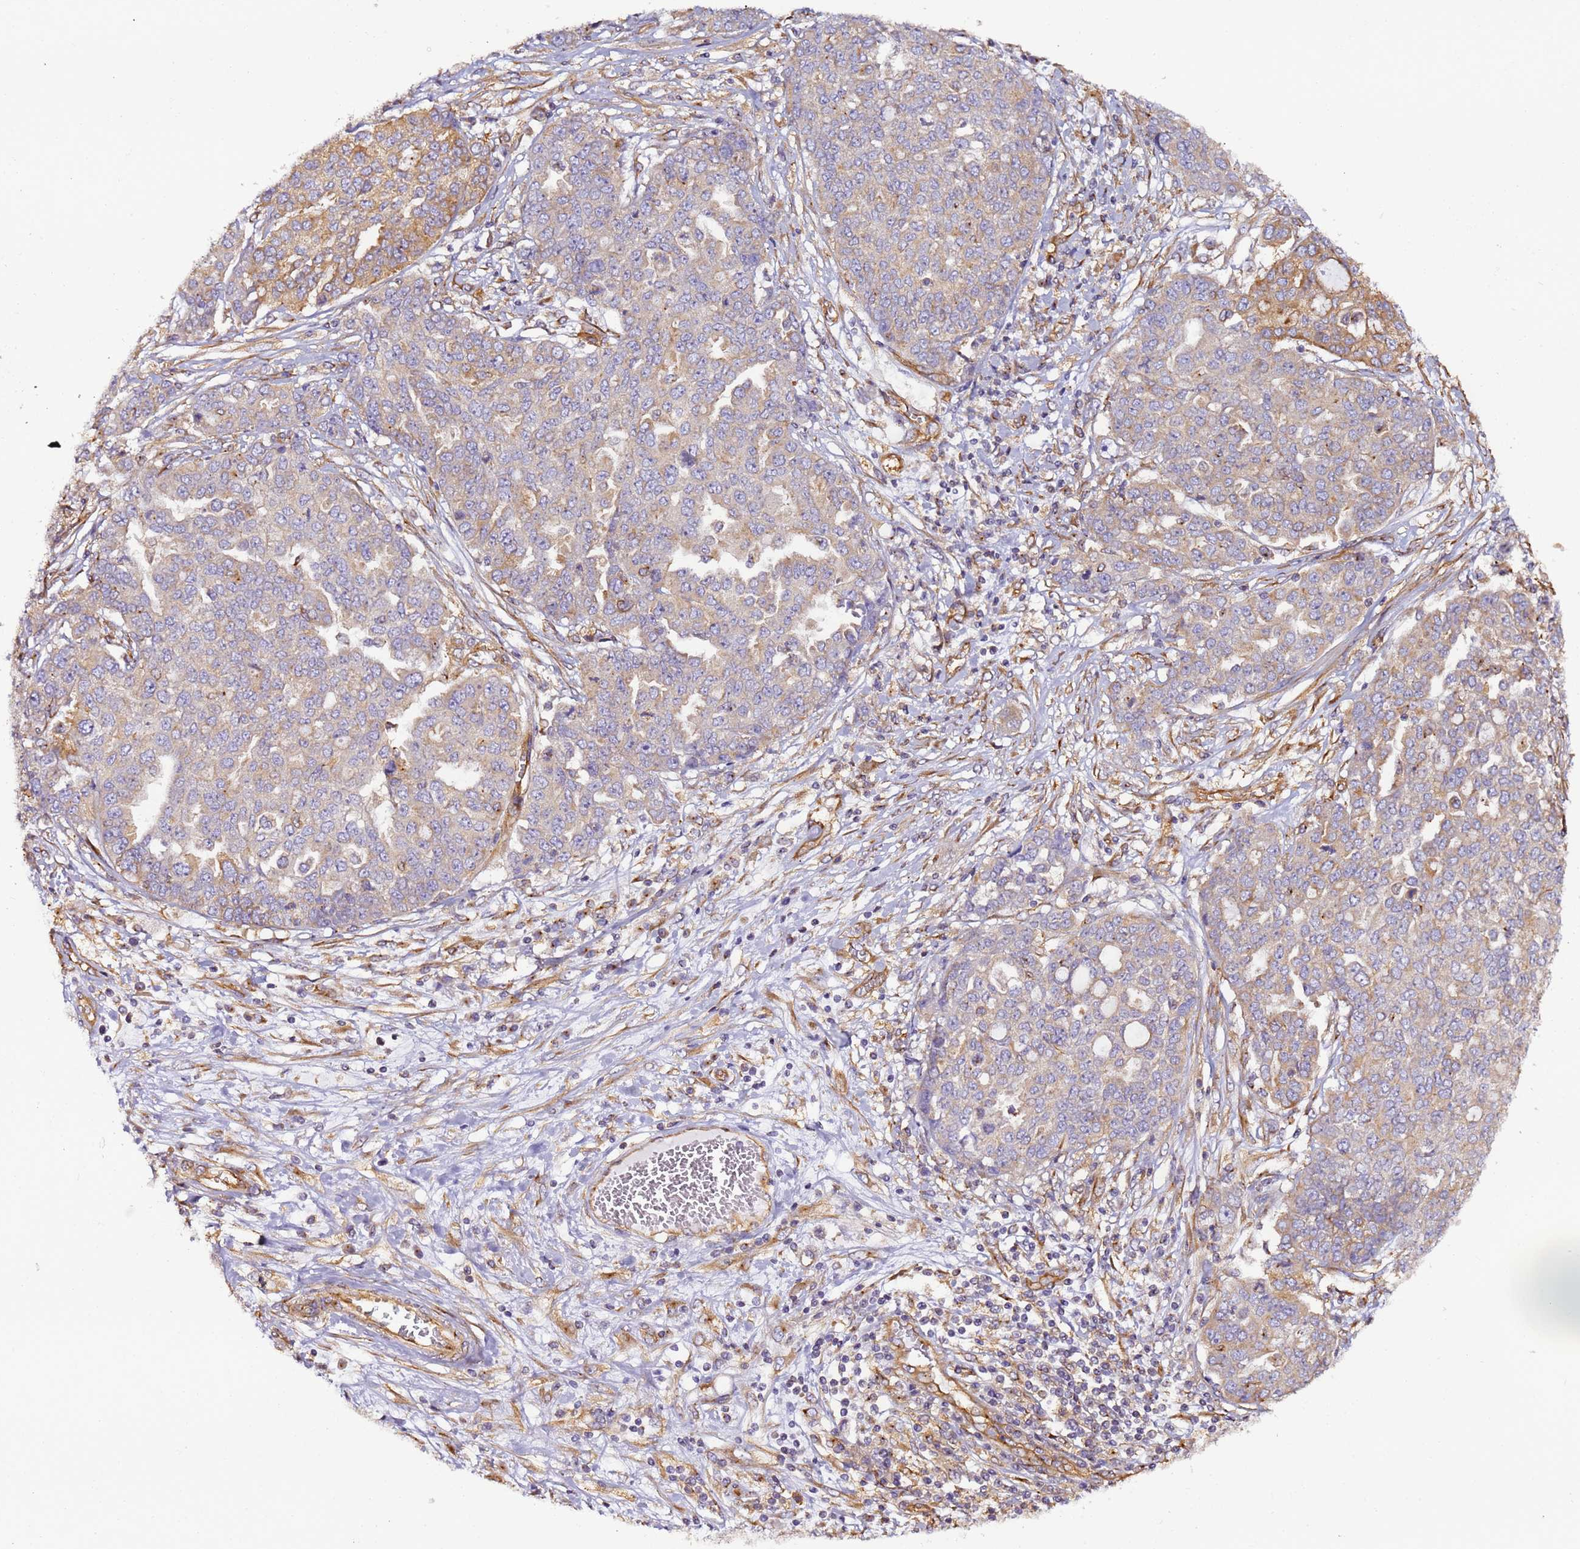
{"staining": {"intensity": "moderate", "quantity": "25%-75%", "location": "cytoplasmic/membranous"}, "tissue": "ovarian cancer", "cell_type": "Tumor cells", "image_type": "cancer", "snomed": [{"axis": "morphology", "description": "Cystadenocarcinoma, serous, NOS"}, {"axis": "topography", "description": "Soft tissue"}, {"axis": "topography", "description": "Ovary"}], "caption": "Protein expression analysis of ovarian serous cystadenocarcinoma exhibits moderate cytoplasmic/membranous staining in about 25%-75% of tumor cells.", "gene": "DYNC1I2", "patient": {"sex": "female", "age": 57}}